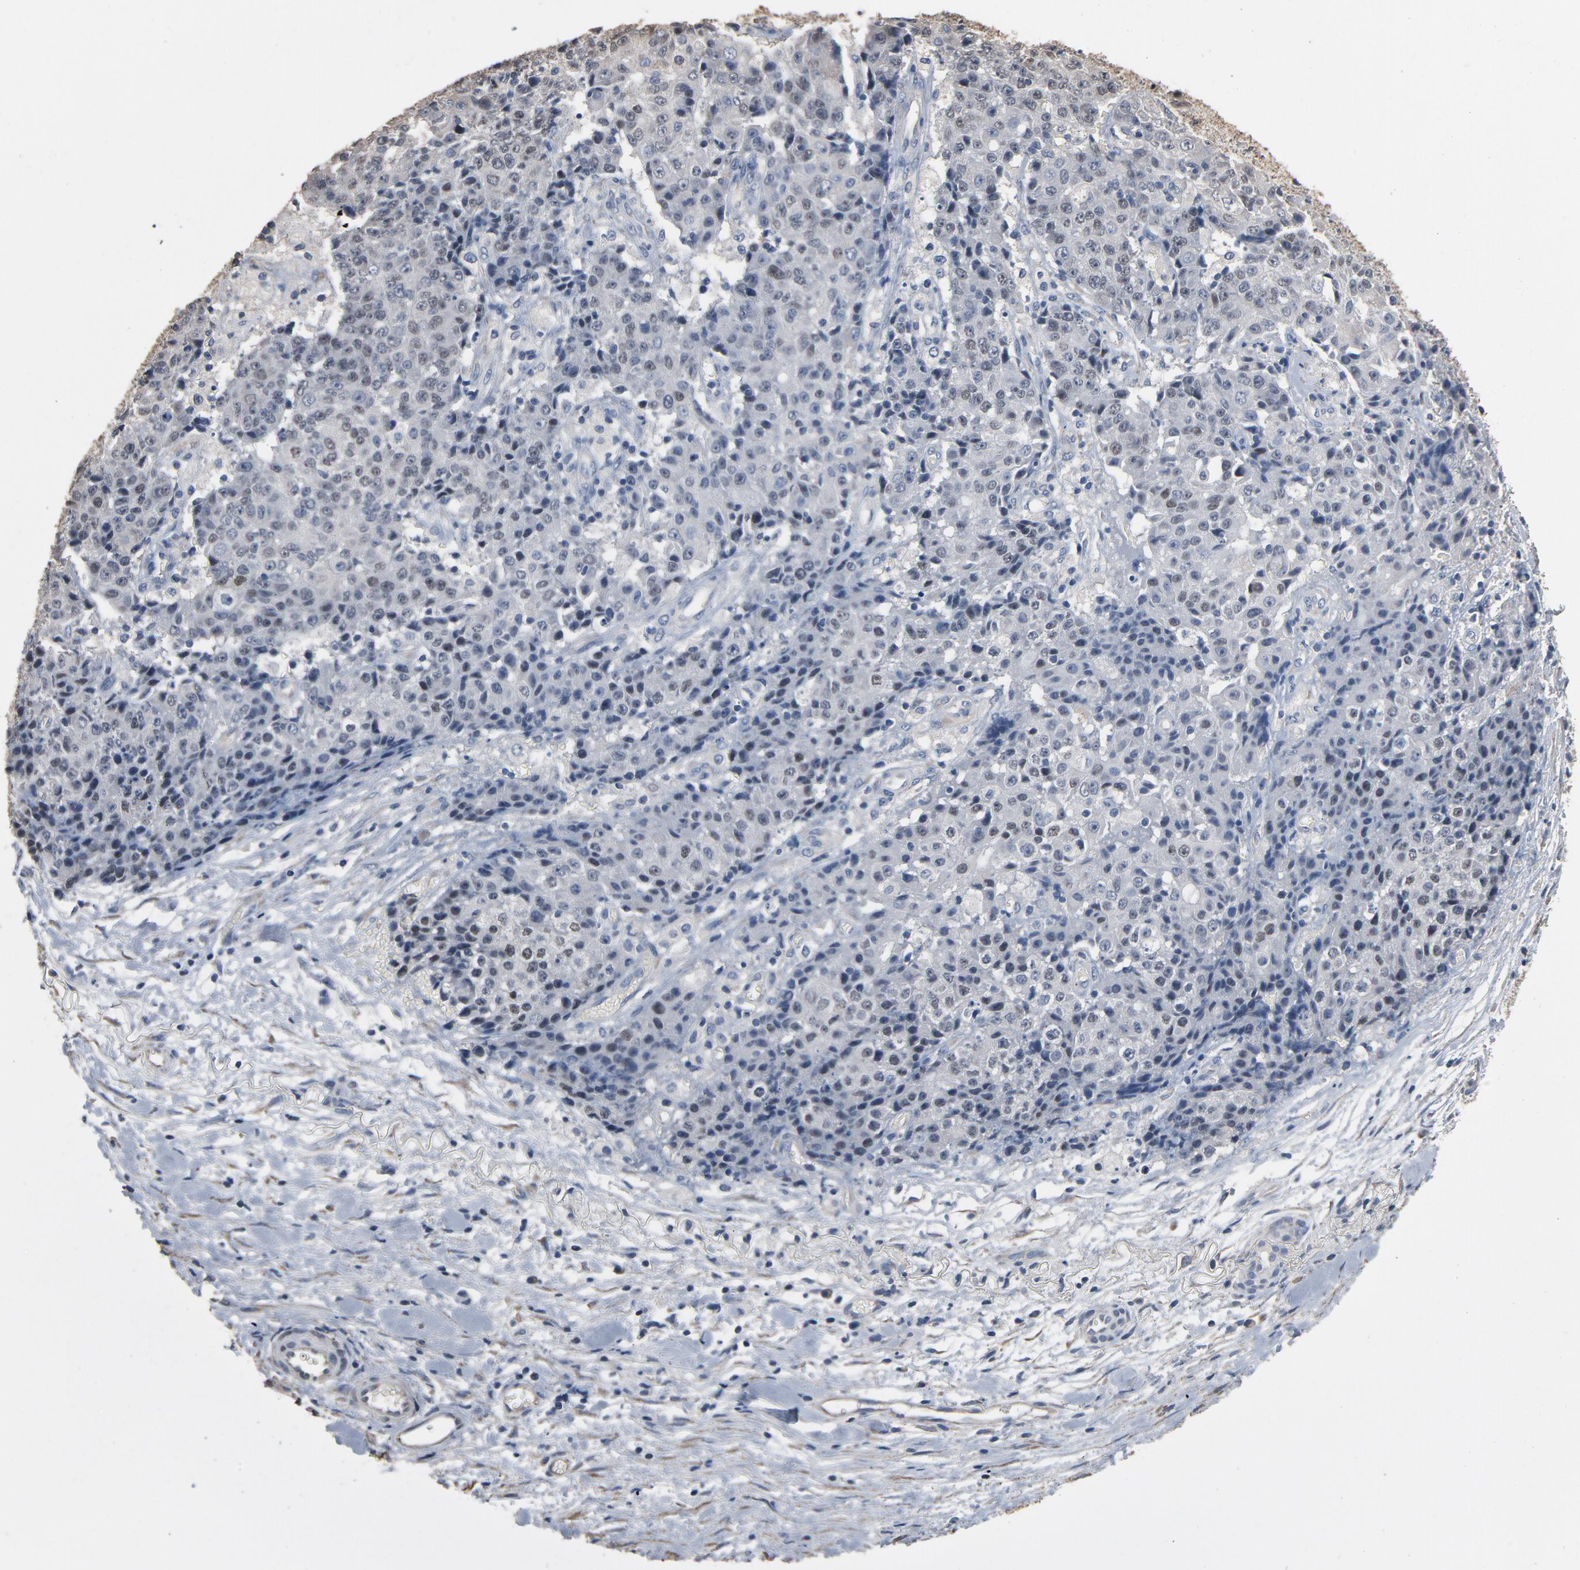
{"staining": {"intensity": "weak", "quantity": "<25%", "location": "nuclear"}, "tissue": "ovarian cancer", "cell_type": "Tumor cells", "image_type": "cancer", "snomed": [{"axis": "morphology", "description": "Carcinoma, endometroid"}, {"axis": "topography", "description": "Ovary"}], "caption": "DAB immunohistochemical staining of ovarian cancer (endometroid carcinoma) exhibits no significant positivity in tumor cells.", "gene": "SOX6", "patient": {"sex": "female", "age": 42}}